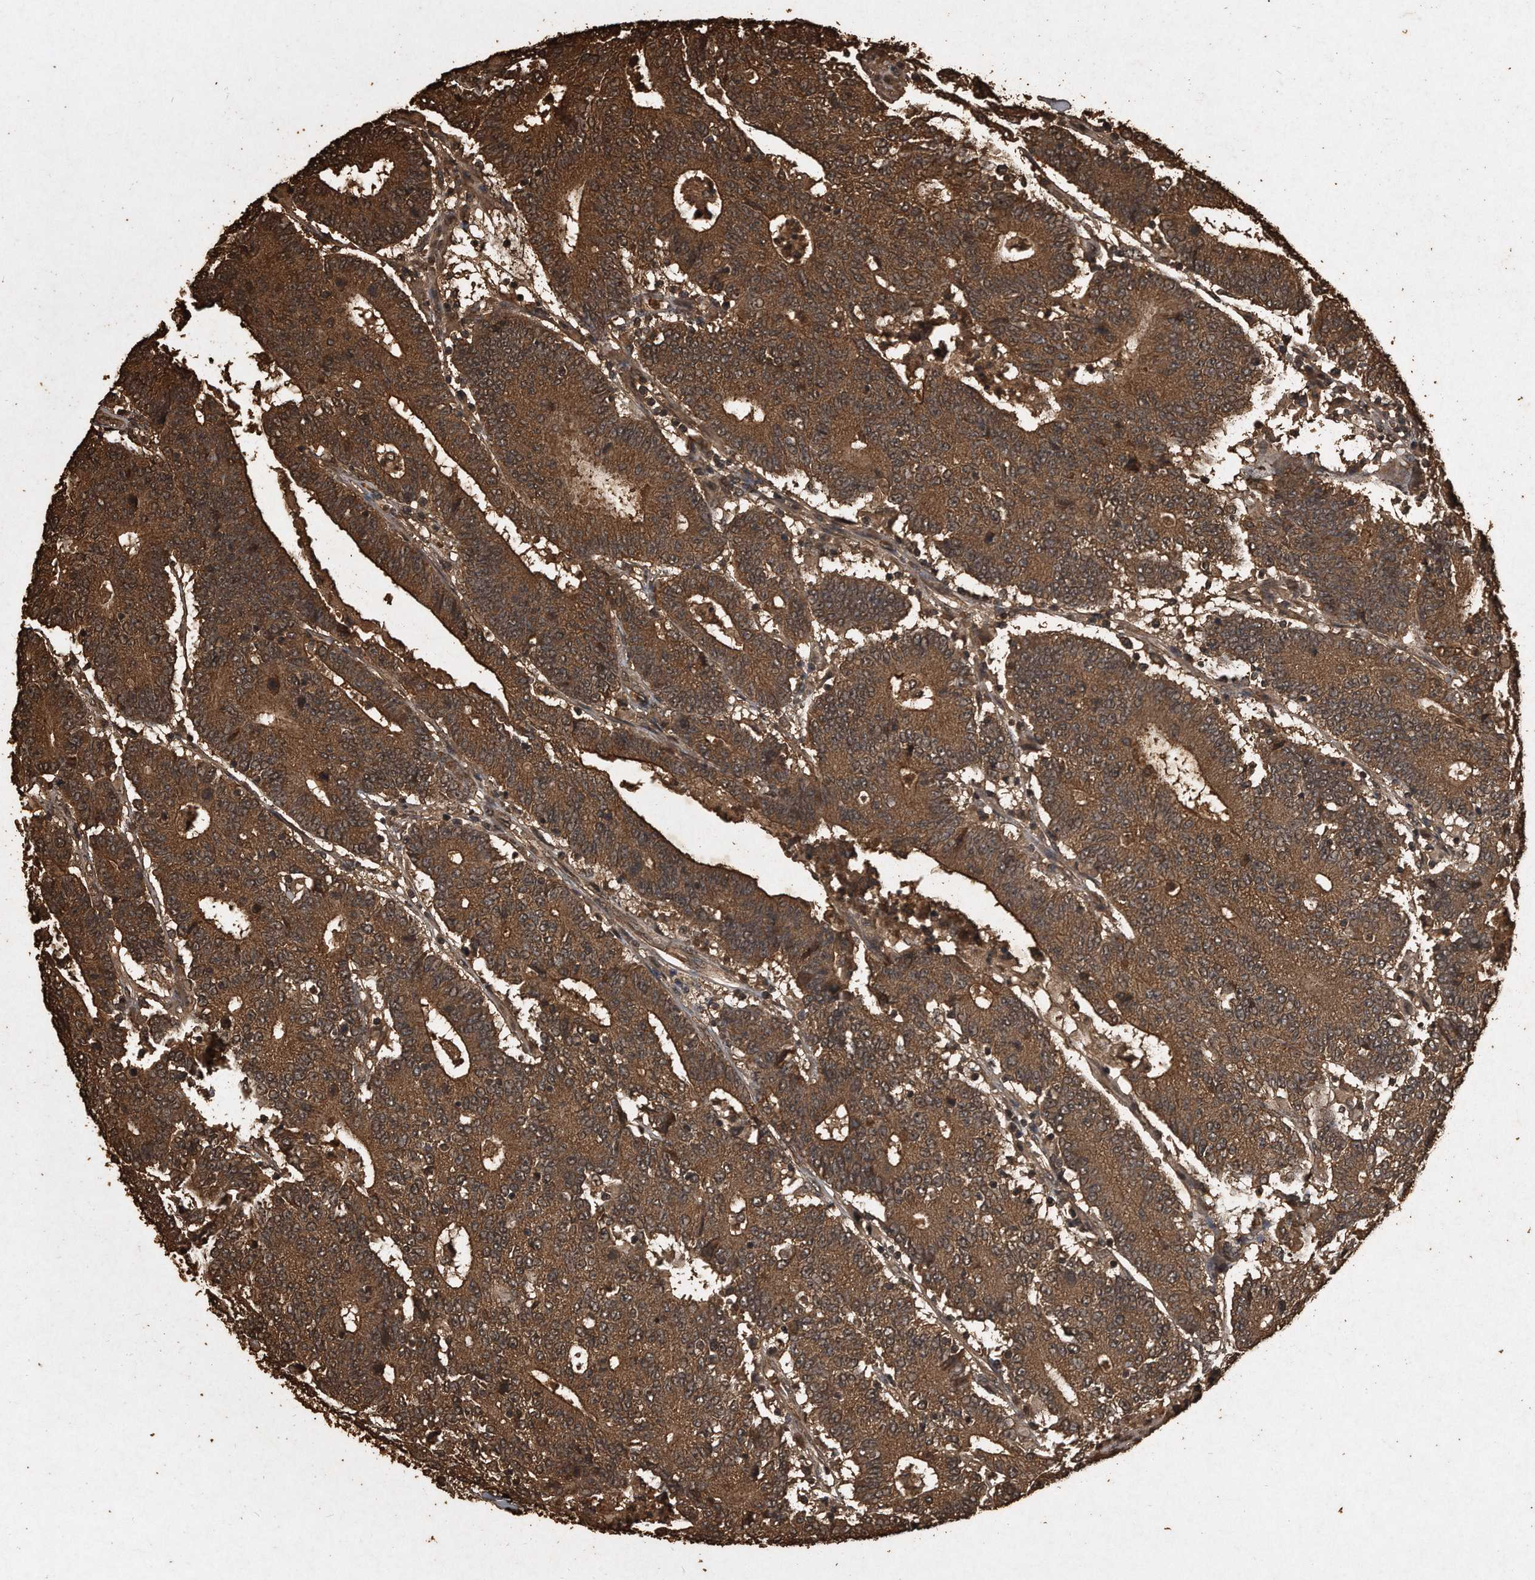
{"staining": {"intensity": "strong", "quantity": ">75%", "location": "cytoplasmic/membranous"}, "tissue": "colorectal cancer", "cell_type": "Tumor cells", "image_type": "cancer", "snomed": [{"axis": "morphology", "description": "Normal tissue, NOS"}, {"axis": "morphology", "description": "Adenocarcinoma, NOS"}, {"axis": "topography", "description": "Colon"}], "caption": "Protein expression analysis of human adenocarcinoma (colorectal) reveals strong cytoplasmic/membranous staining in about >75% of tumor cells.", "gene": "CFLAR", "patient": {"sex": "female", "age": 75}}